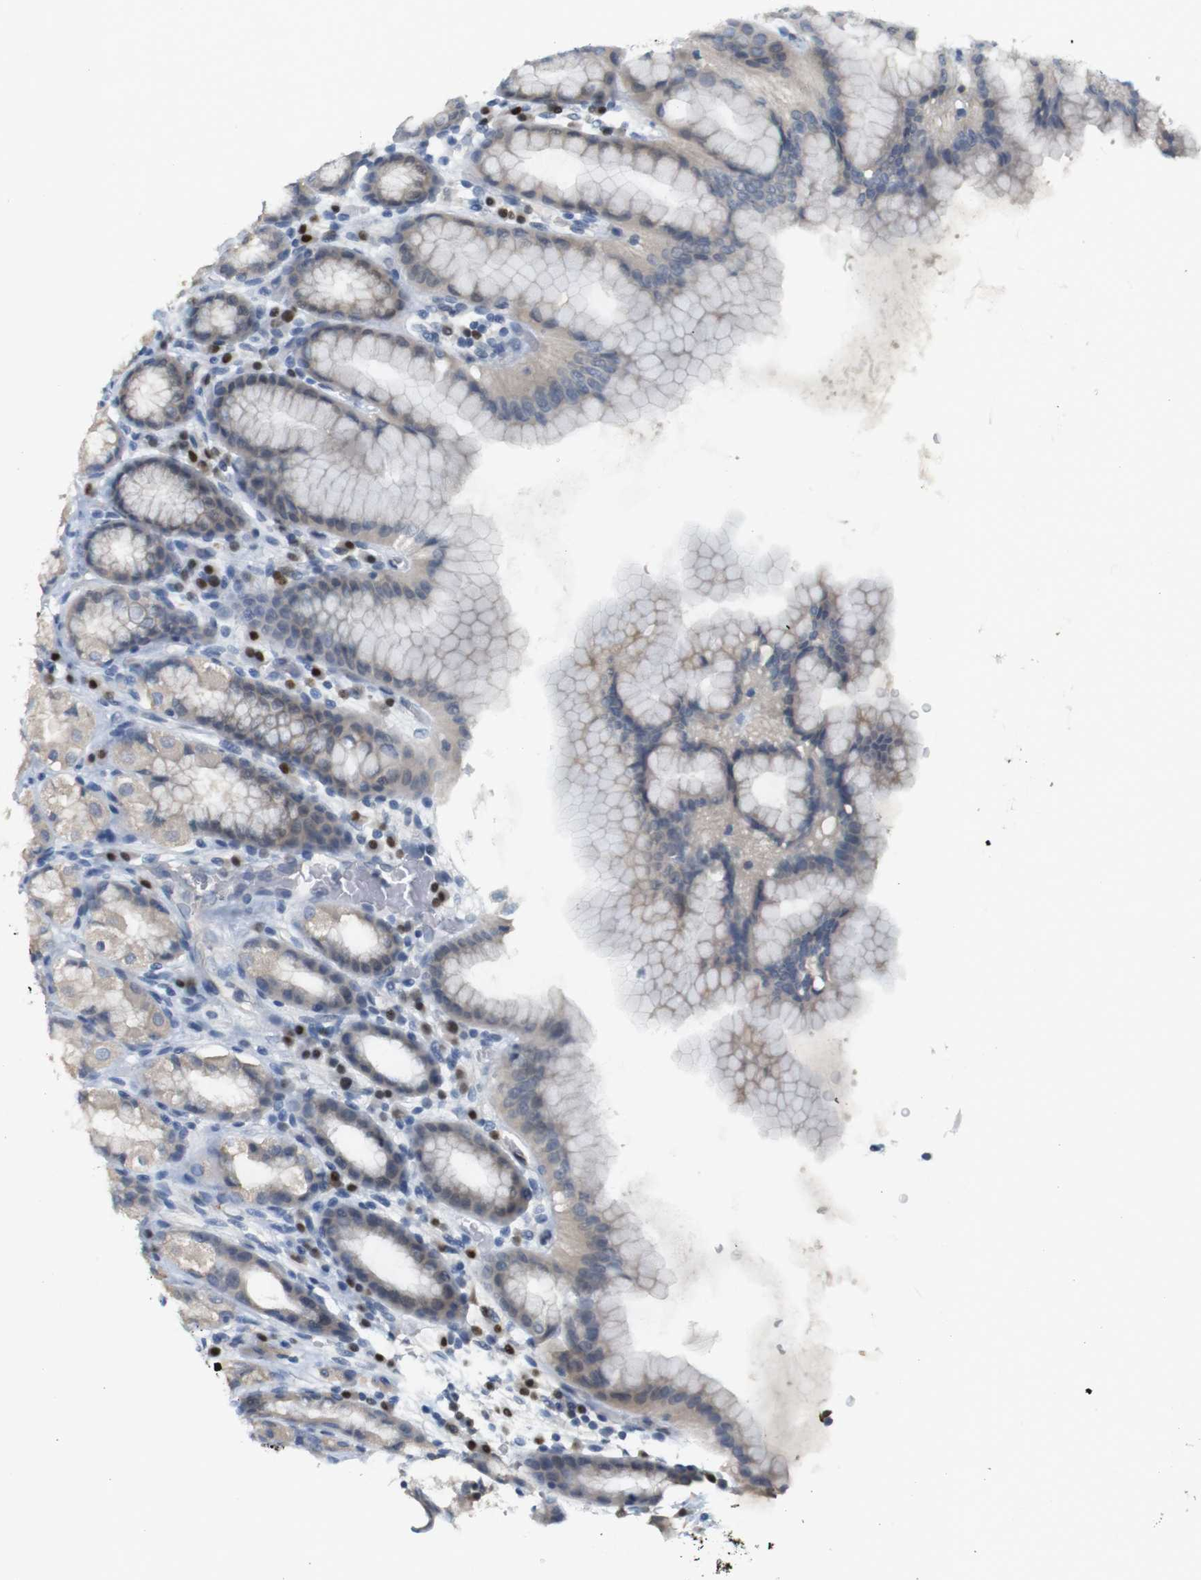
{"staining": {"intensity": "moderate", "quantity": "25%-75%", "location": "cytoplasmic/membranous"}, "tissue": "stomach", "cell_type": "Glandular cells", "image_type": "normal", "snomed": [{"axis": "morphology", "description": "Normal tissue, NOS"}, {"axis": "topography", "description": "Stomach, upper"}], "caption": "Immunohistochemical staining of unremarkable human stomach exhibits 25%-75% levels of moderate cytoplasmic/membranous protein expression in about 25%-75% of glandular cells. (DAB IHC with brightfield microscopy, high magnification).", "gene": "CREB3L2", "patient": {"sex": "male", "age": 68}}